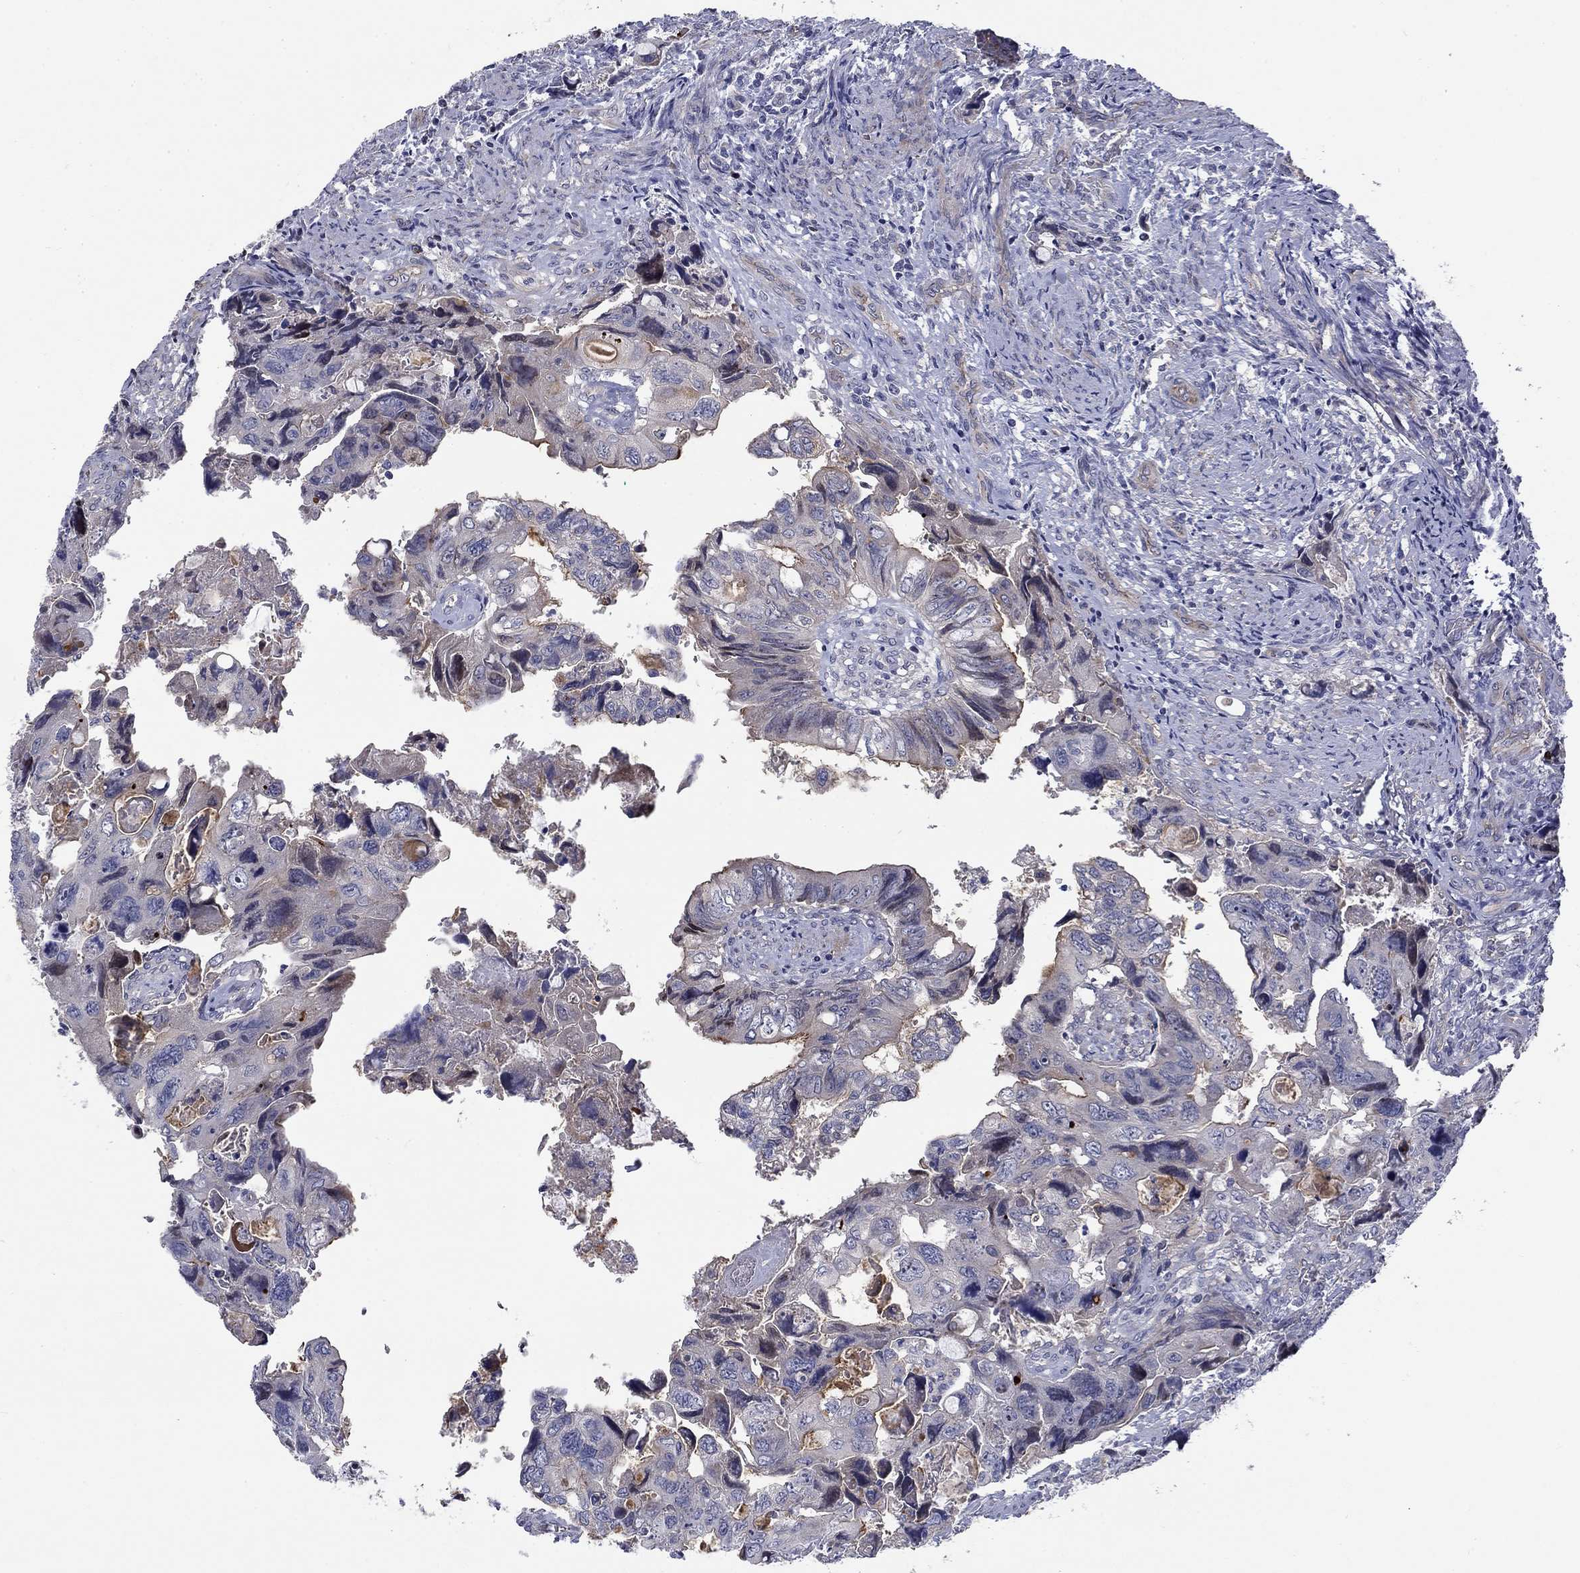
{"staining": {"intensity": "weak", "quantity": "<25%", "location": "cytoplasmic/membranous"}, "tissue": "colorectal cancer", "cell_type": "Tumor cells", "image_type": "cancer", "snomed": [{"axis": "morphology", "description": "Adenocarcinoma, NOS"}, {"axis": "topography", "description": "Rectum"}], "caption": "Tumor cells show no significant protein expression in colorectal adenocarcinoma. (IHC, brightfield microscopy, high magnification).", "gene": "SLC1A1", "patient": {"sex": "male", "age": 62}}